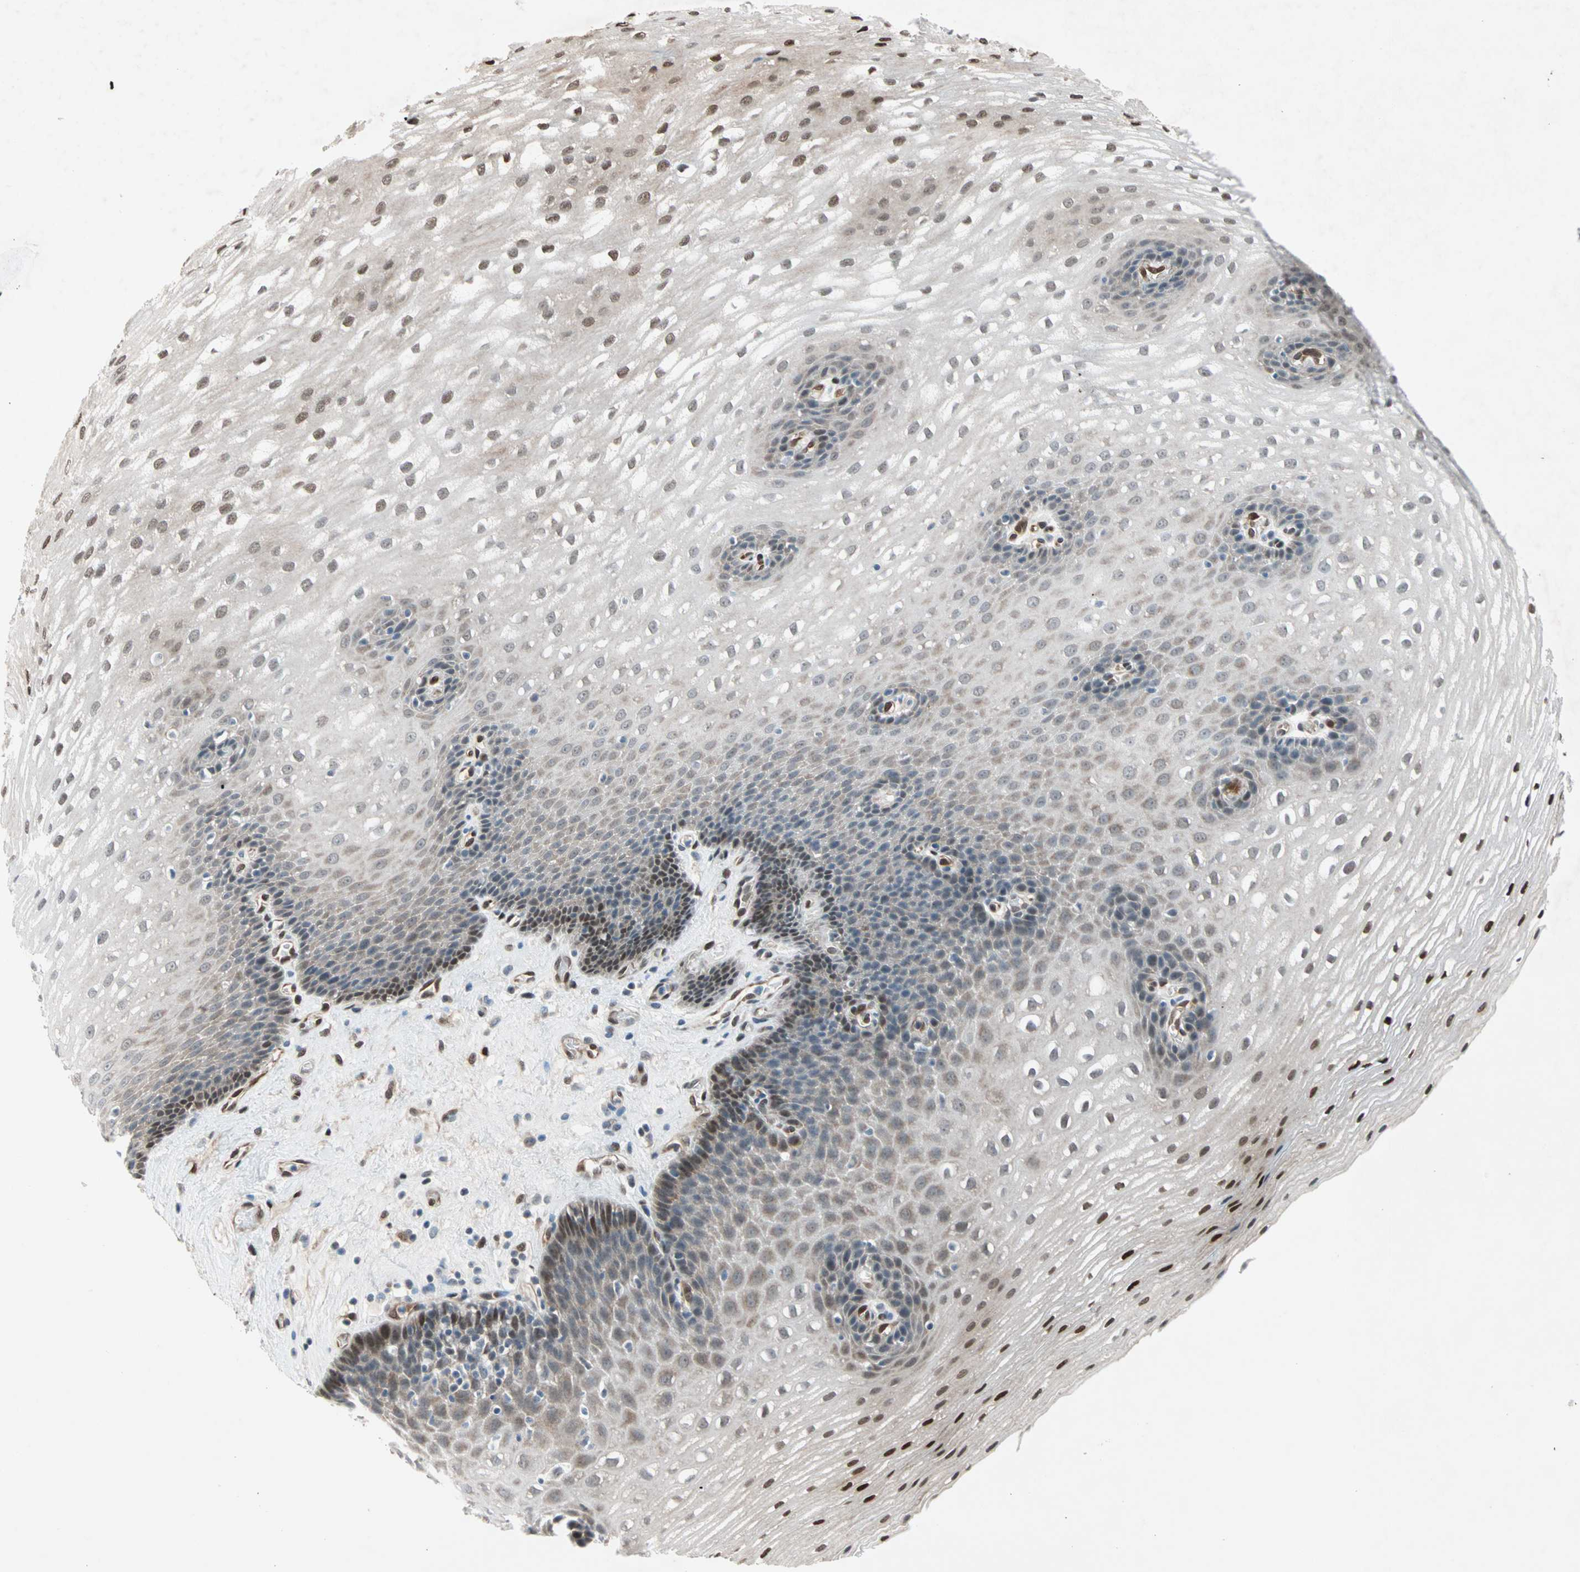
{"staining": {"intensity": "moderate", "quantity": "25%-75%", "location": "cytoplasmic/membranous,nuclear"}, "tissue": "esophagus", "cell_type": "Squamous epithelial cells", "image_type": "normal", "snomed": [{"axis": "morphology", "description": "Normal tissue, NOS"}, {"axis": "topography", "description": "Esophagus"}], "caption": "Immunohistochemical staining of unremarkable esophagus exhibits medium levels of moderate cytoplasmic/membranous,nuclear staining in approximately 25%-75% of squamous epithelial cells. (brown staining indicates protein expression, while blue staining denotes nuclei).", "gene": "WWTR1", "patient": {"sex": "male", "age": 48}}